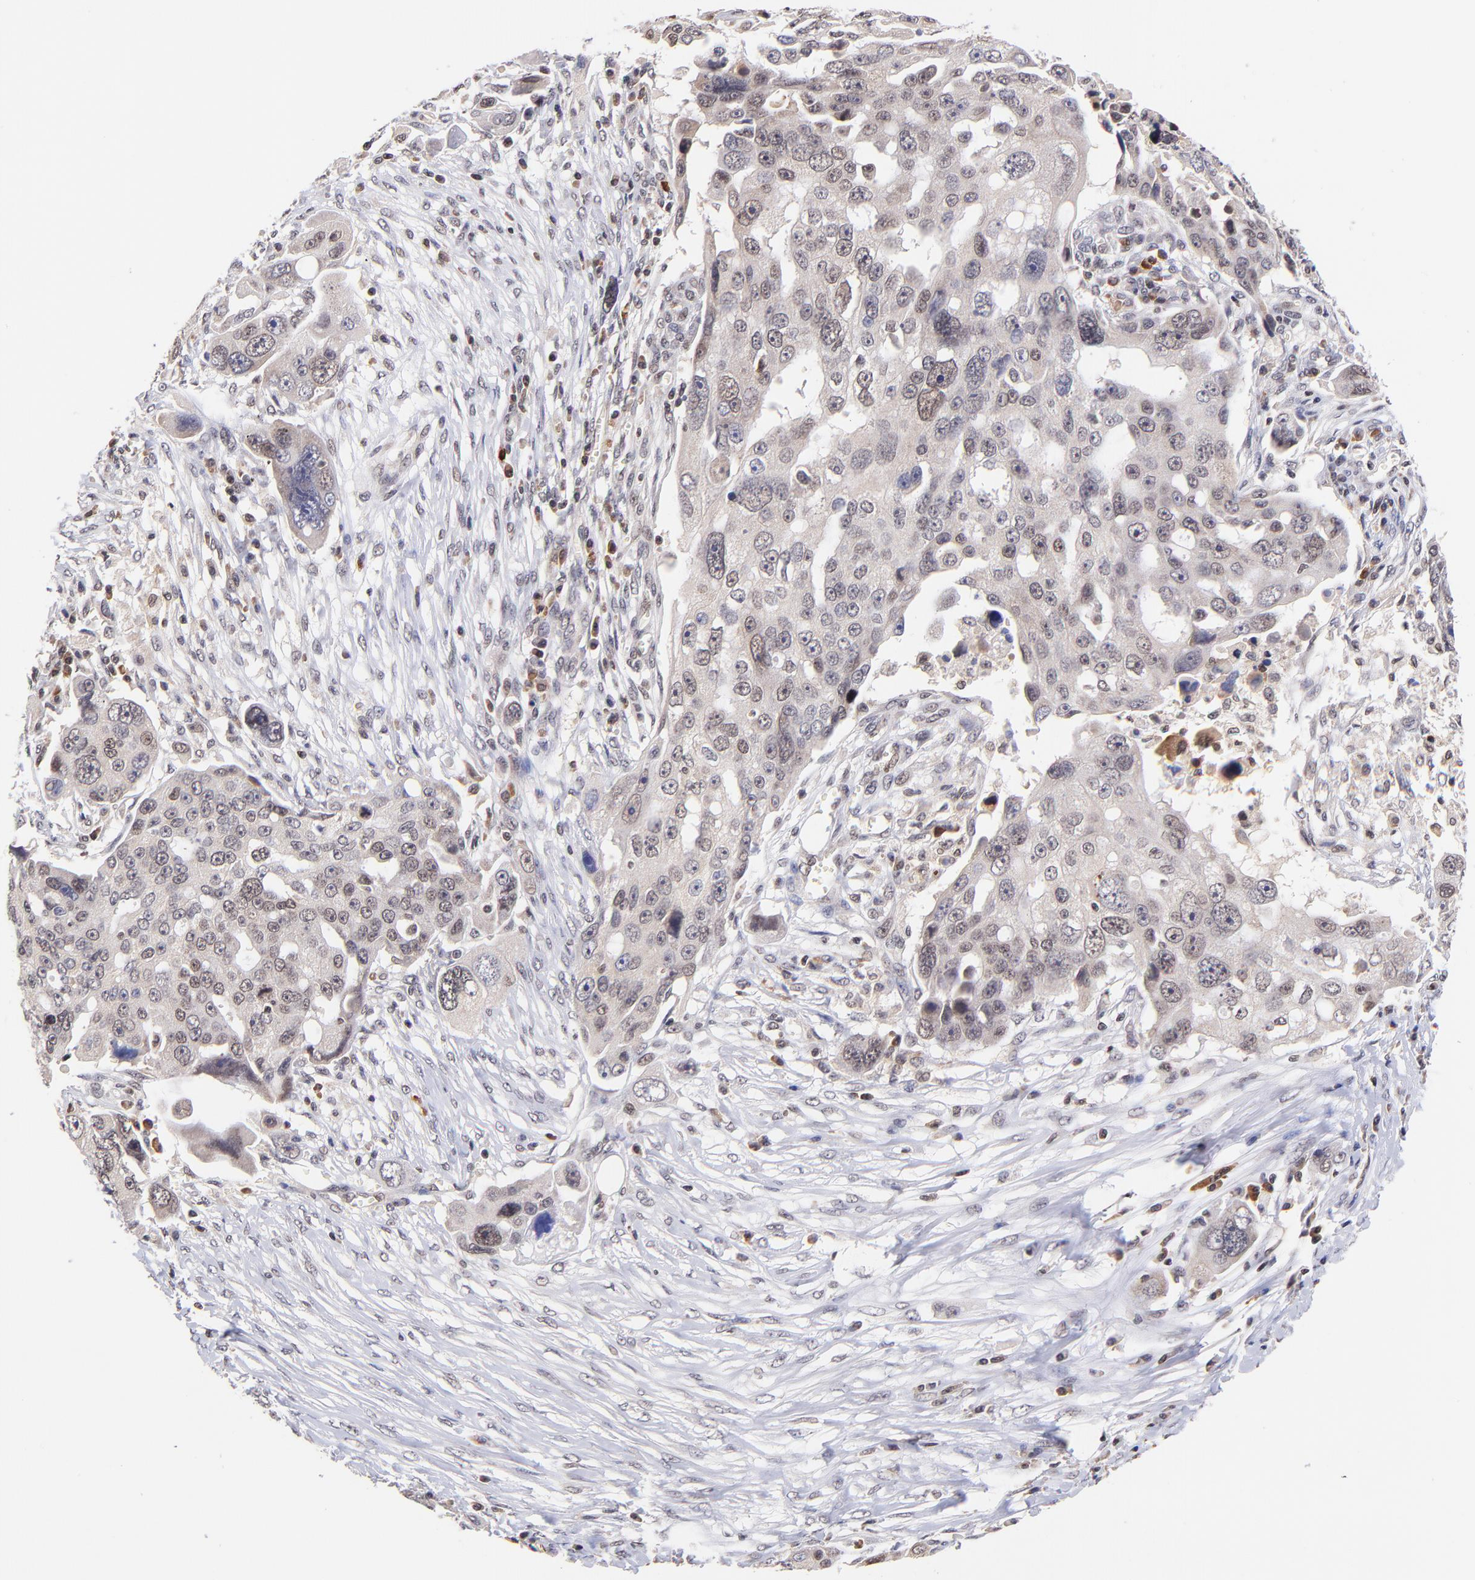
{"staining": {"intensity": "weak", "quantity": "25%-75%", "location": "cytoplasmic/membranous,nuclear"}, "tissue": "ovarian cancer", "cell_type": "Tumor cells", "image_type": "cancer", "snomed": [{"axis": "morphology", "description": "Carcinoma, endometroid"}, {"axis": "topography", "description": "Ovary"}], "caption": "Immunohistochemical staining of ovarian cancer exhibits low levels of weak cytoplasmic/membranous and nuclear staining in approximately 25%-75% of tumor cells.", "gene": "WDR25", "patient": {"sex": "female", "age": 75}}